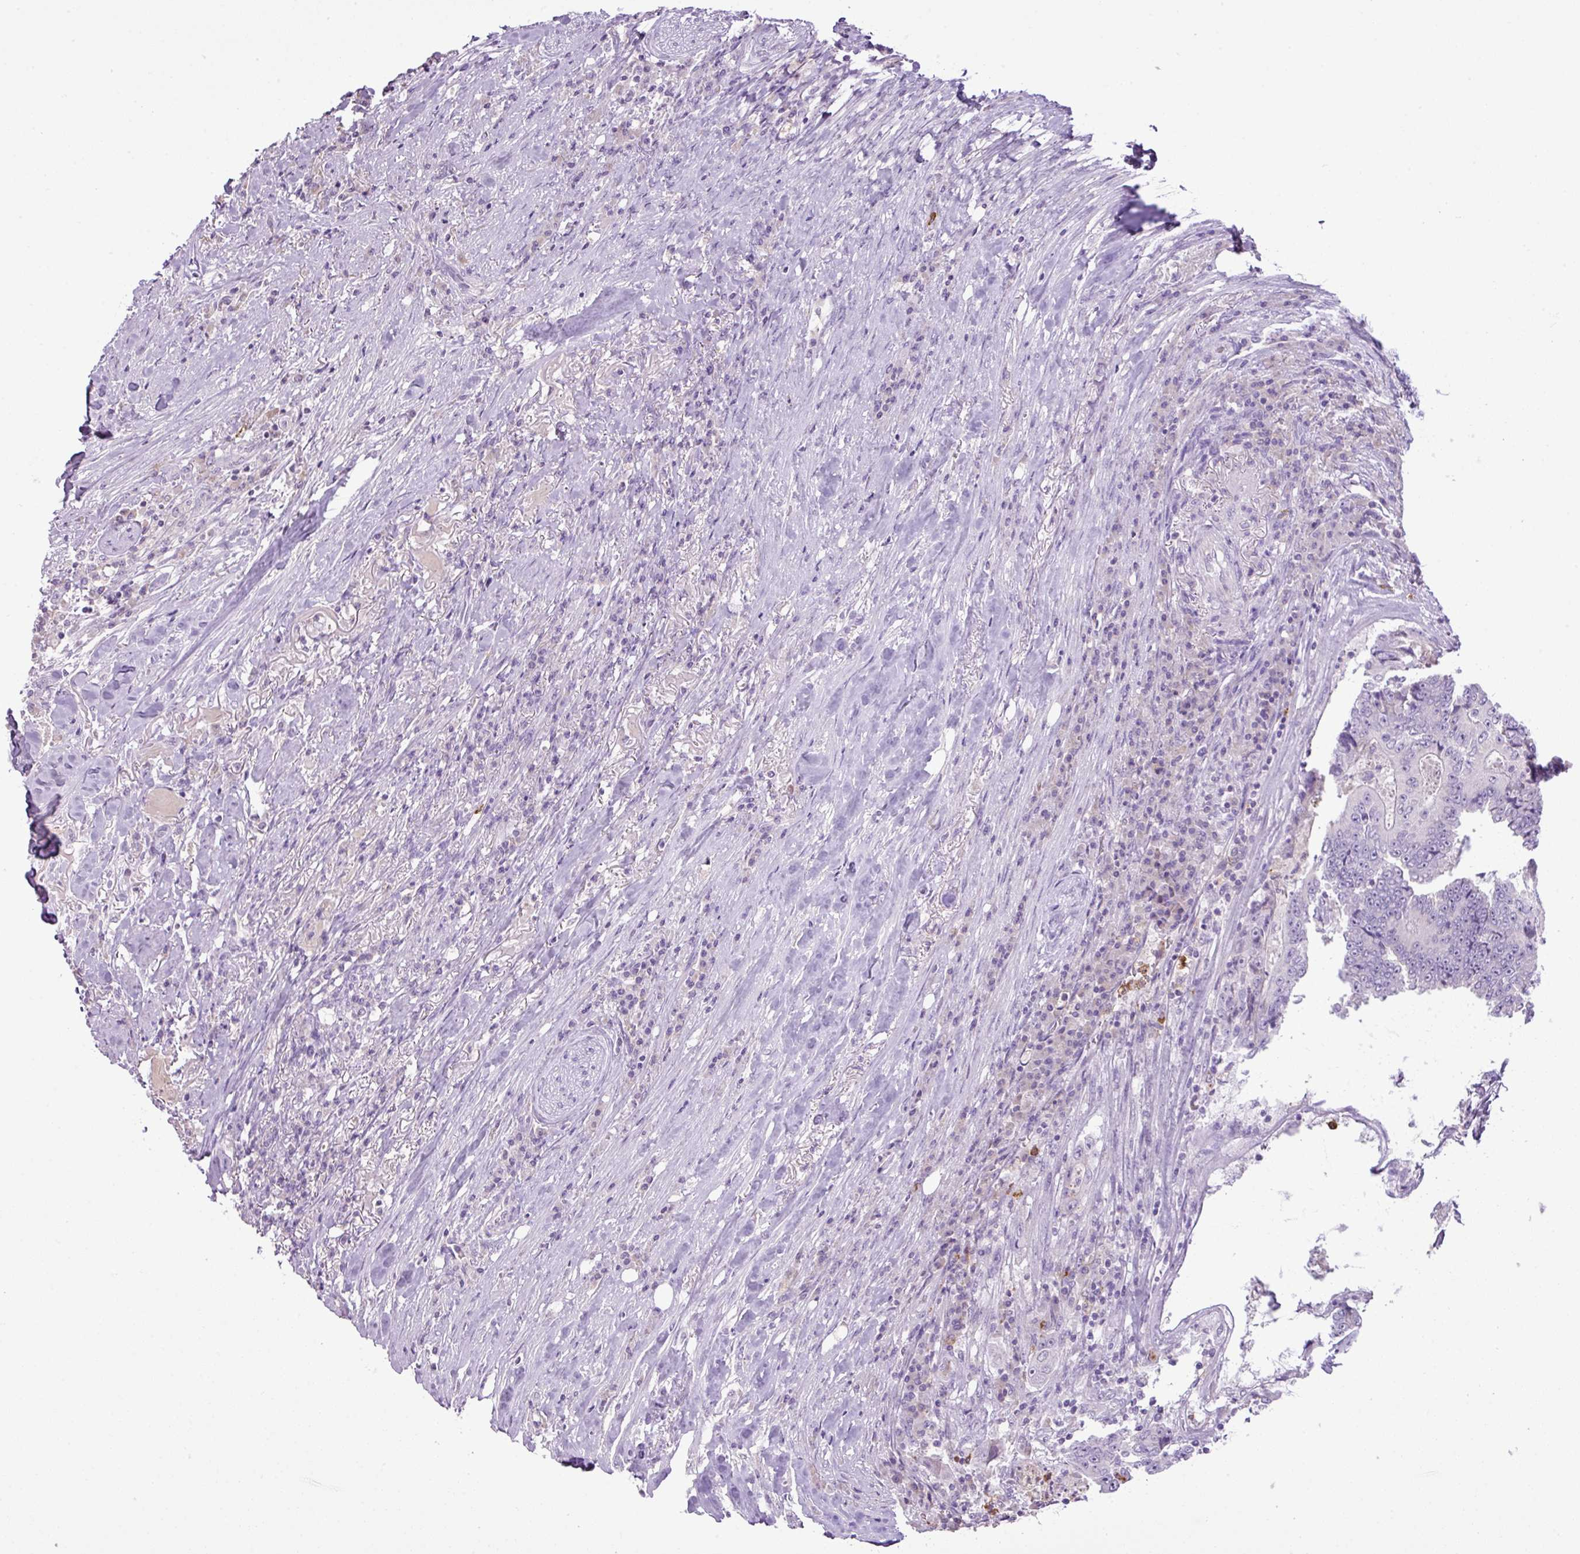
{"staining": {"intensity": "negative", "quantity": "none", "location": "none"}, "tissue": "colorectal cancer", "cell_type": "Tumor cells", "image_type": "cancer", "snomed": [{"axis": "morphology", "description": "Adenocarcinoma, NOS"}, {"axis": "topography", "description": "Colon"}], "caption": "This image is of colorectal adenocarcinoma stained with IHC to label a protein in brown with the nuclei are counter-stained blue. There is no staining in tumor cells.", "gene": "HTR3E", "patient": {"sex": "male", "age": 83}}